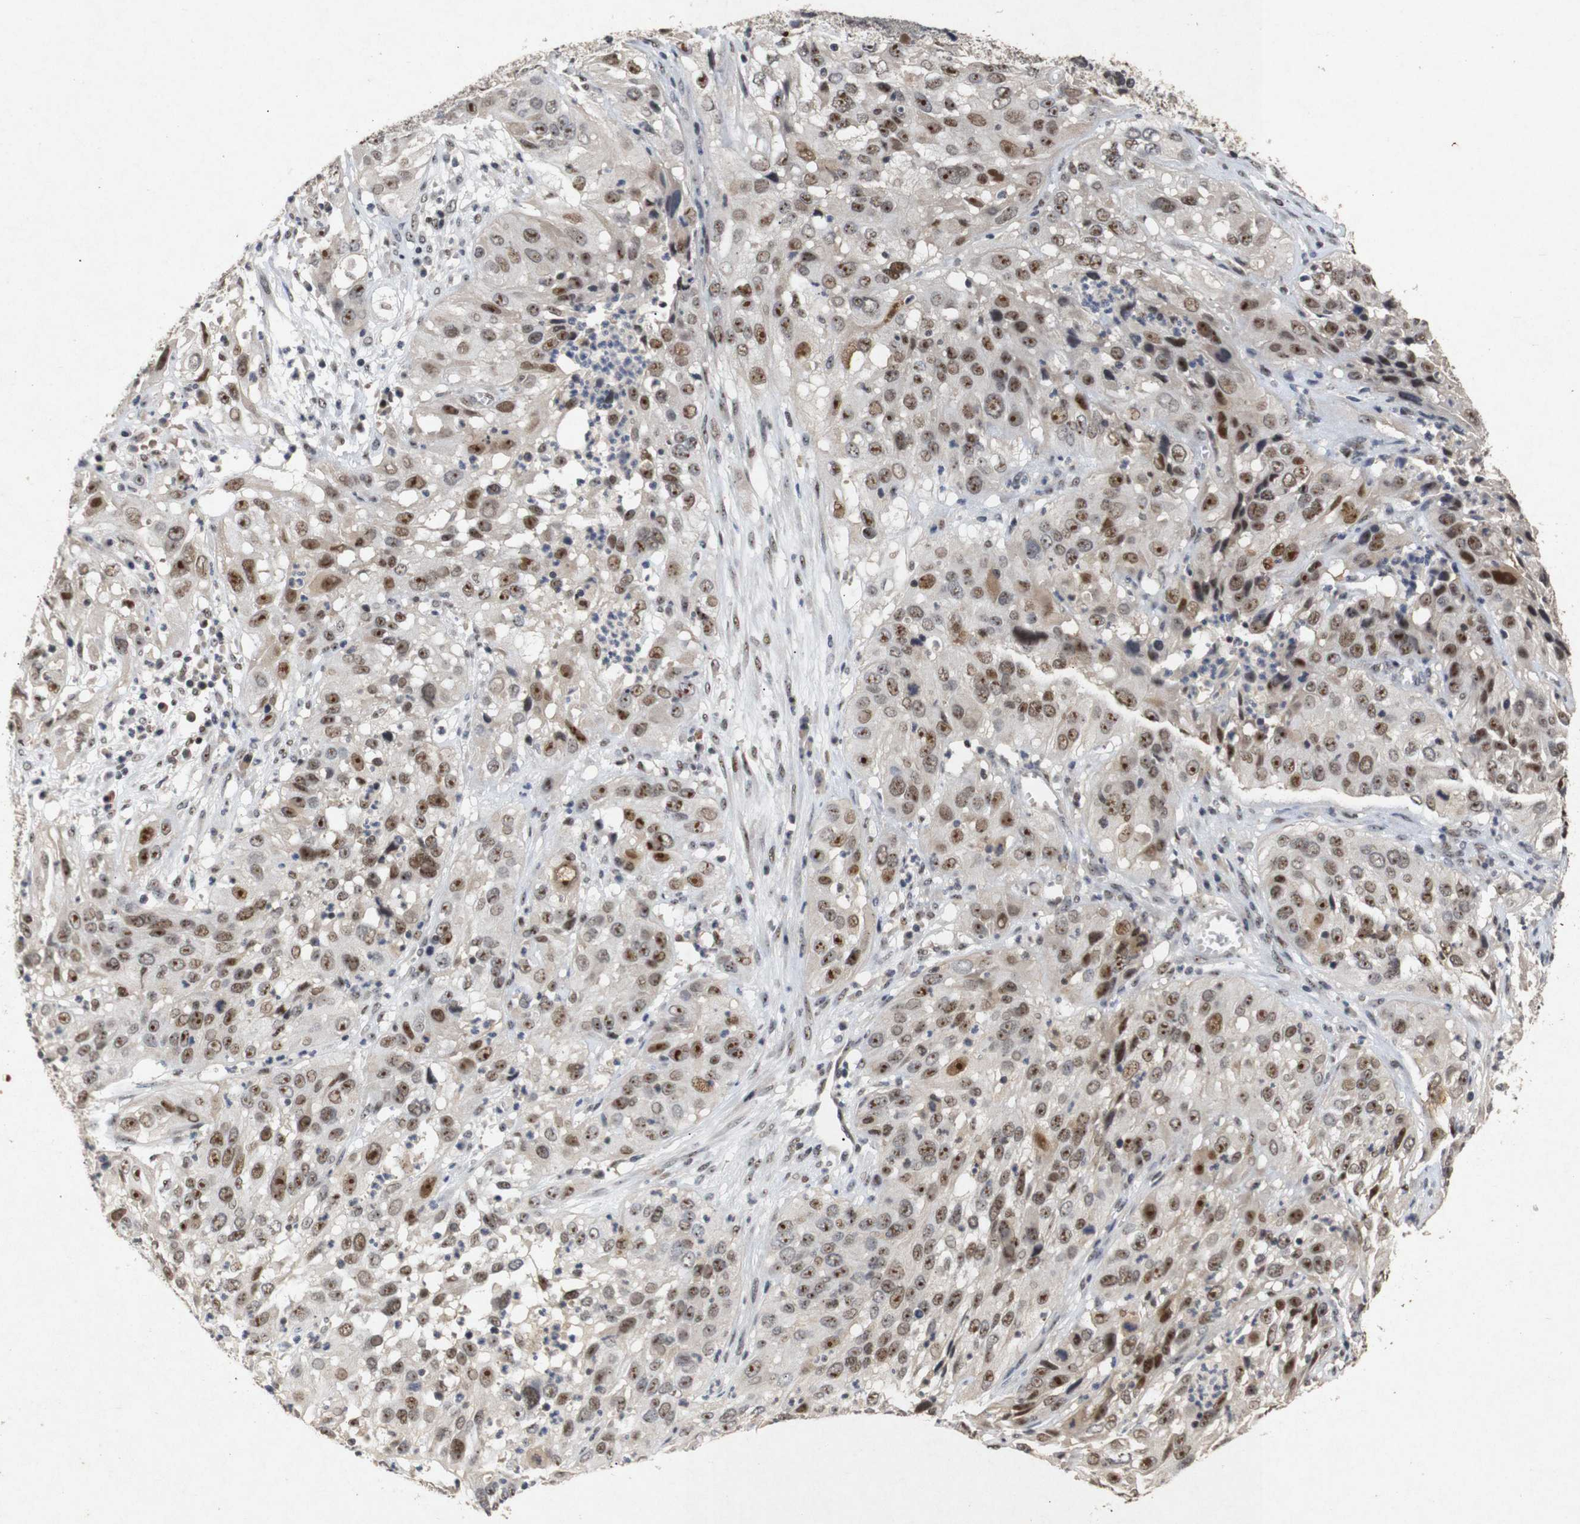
{"staining": {"intensity": "moderate", "quantity": ">75%", "location": "cytoplasmic/membranous,nuclear"}, "tissue": "cervical cancer", "cell_type": "Tumor cells", "image_type": "cancer", "snomed": [{"axis": "morphology", "description": "Squamous cell carcinoma, NOS"}, {"axis": "topography", "description": "Cervix"}], "caption": "This is a histology image of immunohistochemistry (IHC) staining of cervical squamous cell carcinoma, which shows moderate expression in the cytoplasmic/membranous and nuclear of tumor cells.", "gene": "PARN", "patient": {"sex": "female", "age": 32}}